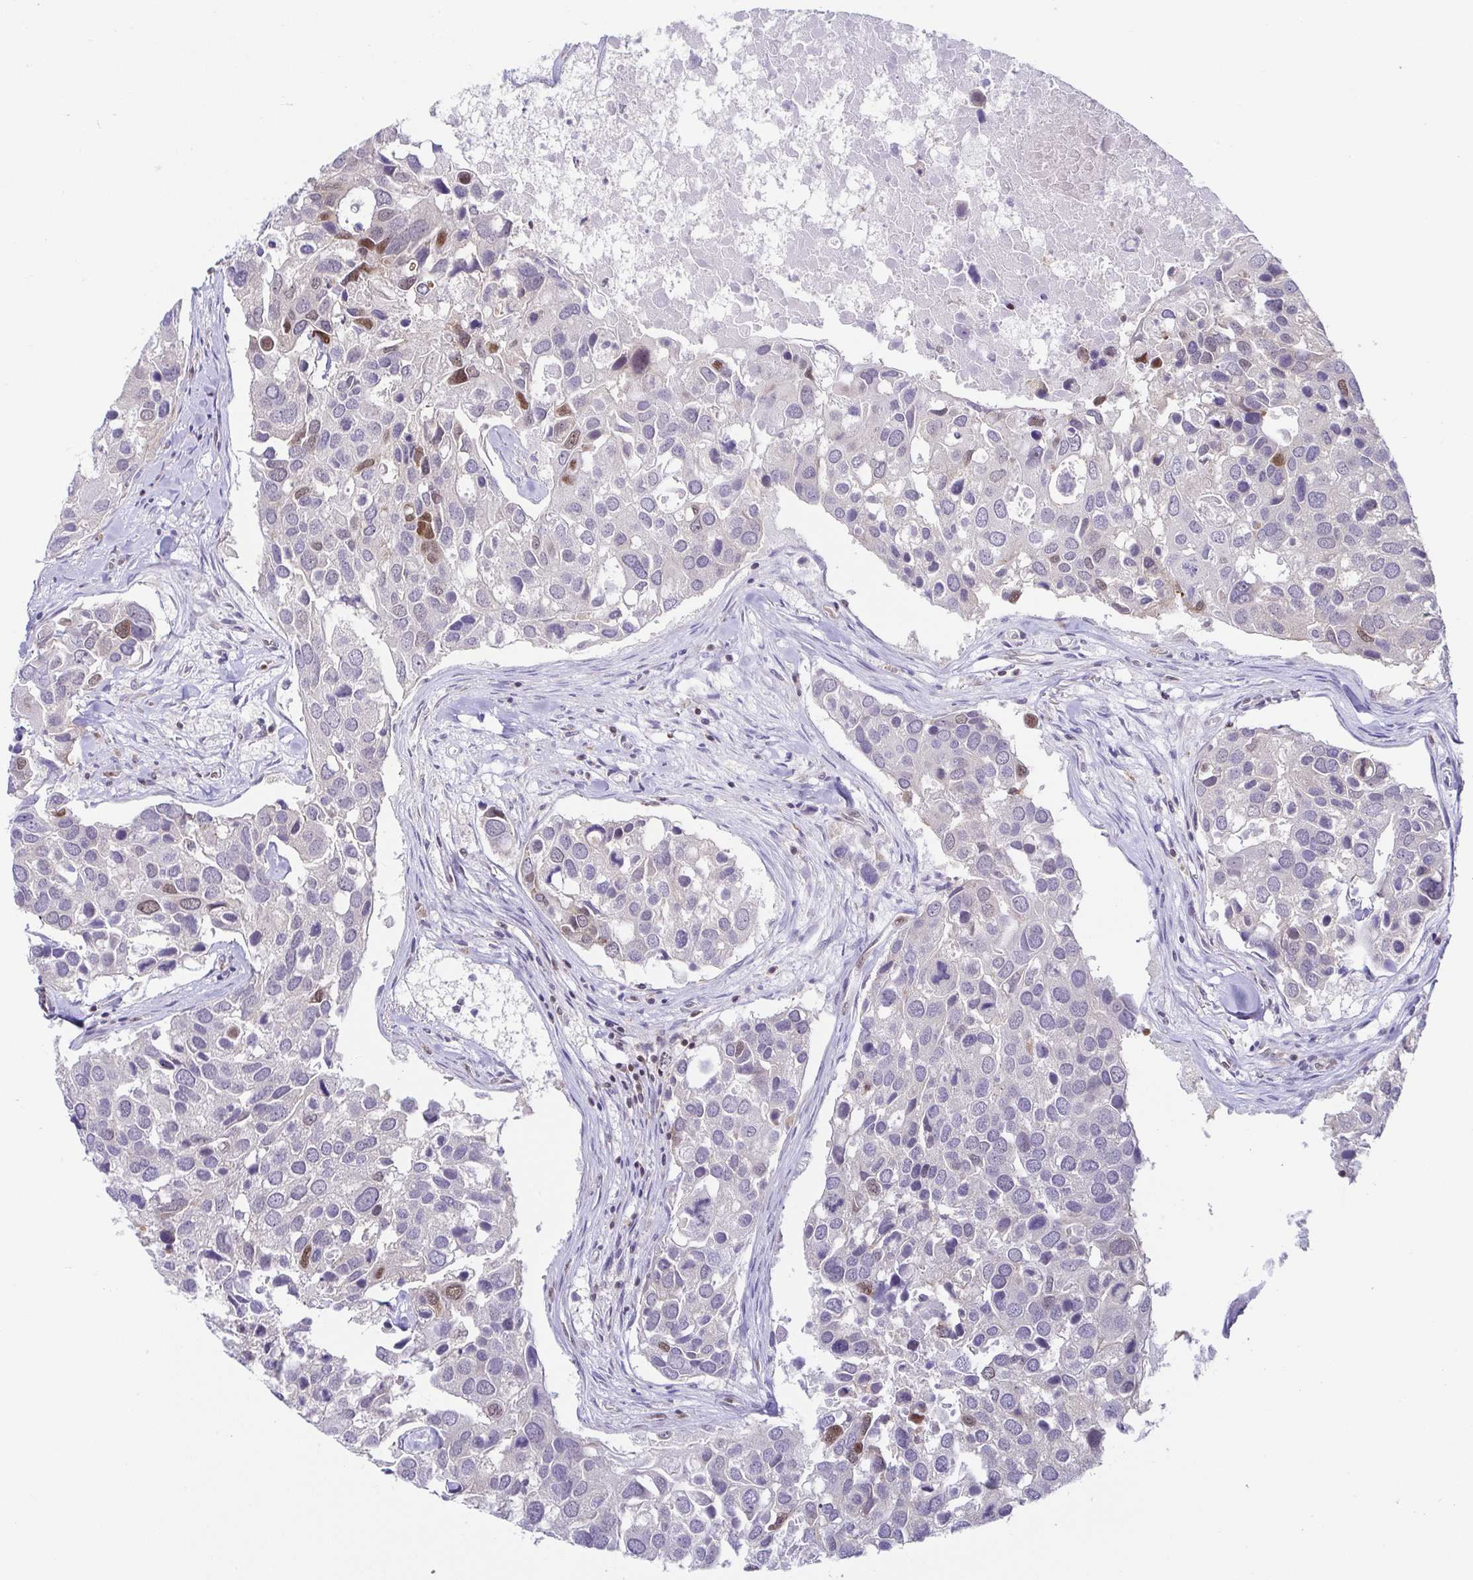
{"staining": {"intensity": "moderate", "quantity": "<25%", "location": "nuclear"}, "tissue": "breast cancer", "cell_type": "Tumor cells", "image_type": "cancer", "snomed": [{"axis": "morphology", "description": "Duct carcinoma"}, {"axis": "topography", "description": "Breast"}], "caption": "Breast intraductal carcinoma tissue demonstrates moderate nuclear expression in approximately <25% of tumor cells", "gene": "EWSR1", "patient": {"sex": "female", "age": 83}}